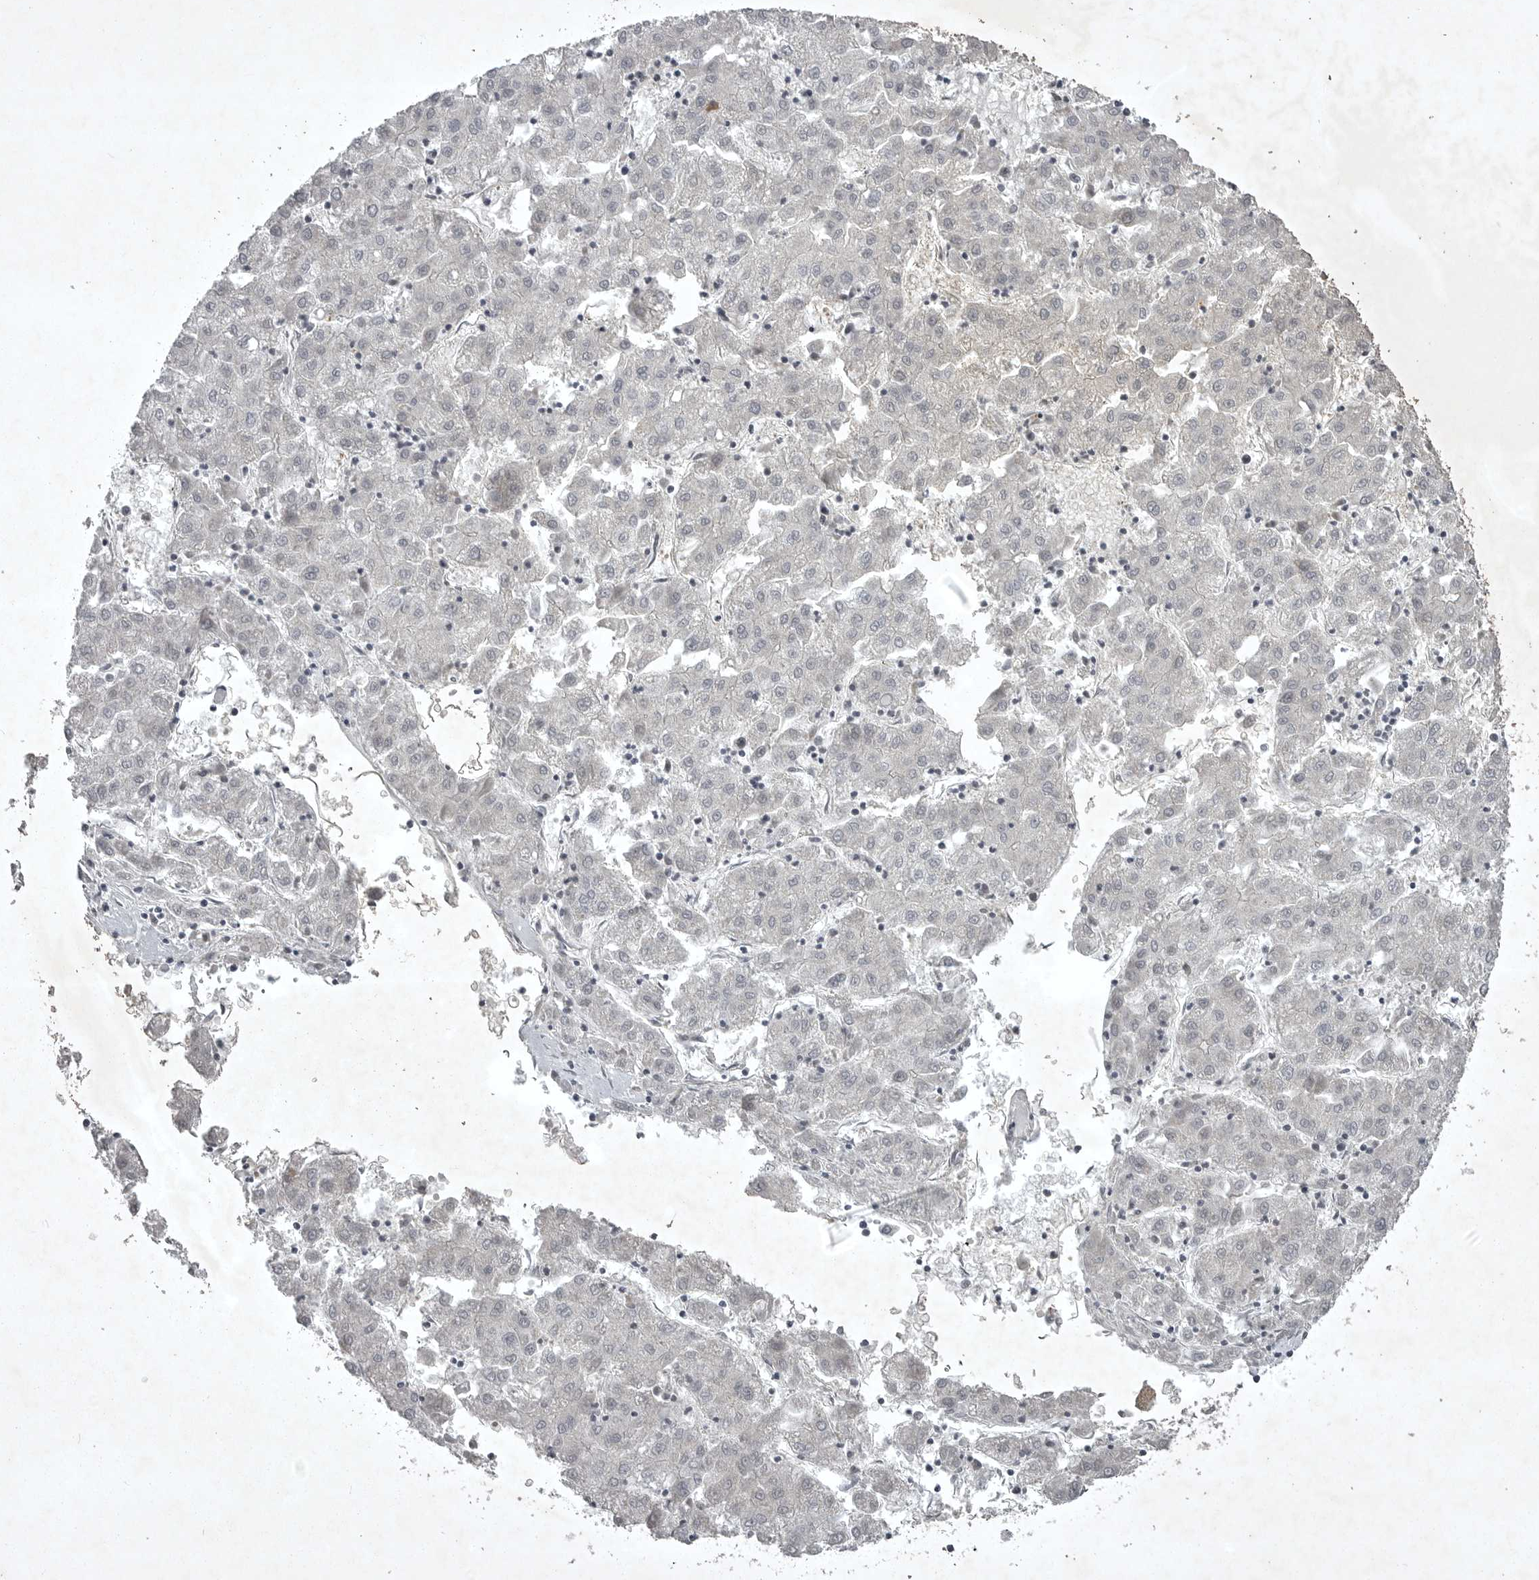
{"staining": {"intensity": "negative", "quantity": "none", "location": "none"}, "tissue": "liver cancer", "cell_type": "Tumor cells", "image_type": "cancer", "snomed": [{"axis": "morphology", "description": "Carcinoma, Hepatocellular, NOS"}, {"axis": "topography", "description": "Liver"}], "caption": "An immunohistochemistry micrograph of liver cancer (hepatocellular carcinoma) is shown. There is no staining in tumor cells of liver cancer (hepatocellular carcinoma).", "gene": "STK24", "patient": {"sex": "male", "age": 72}}